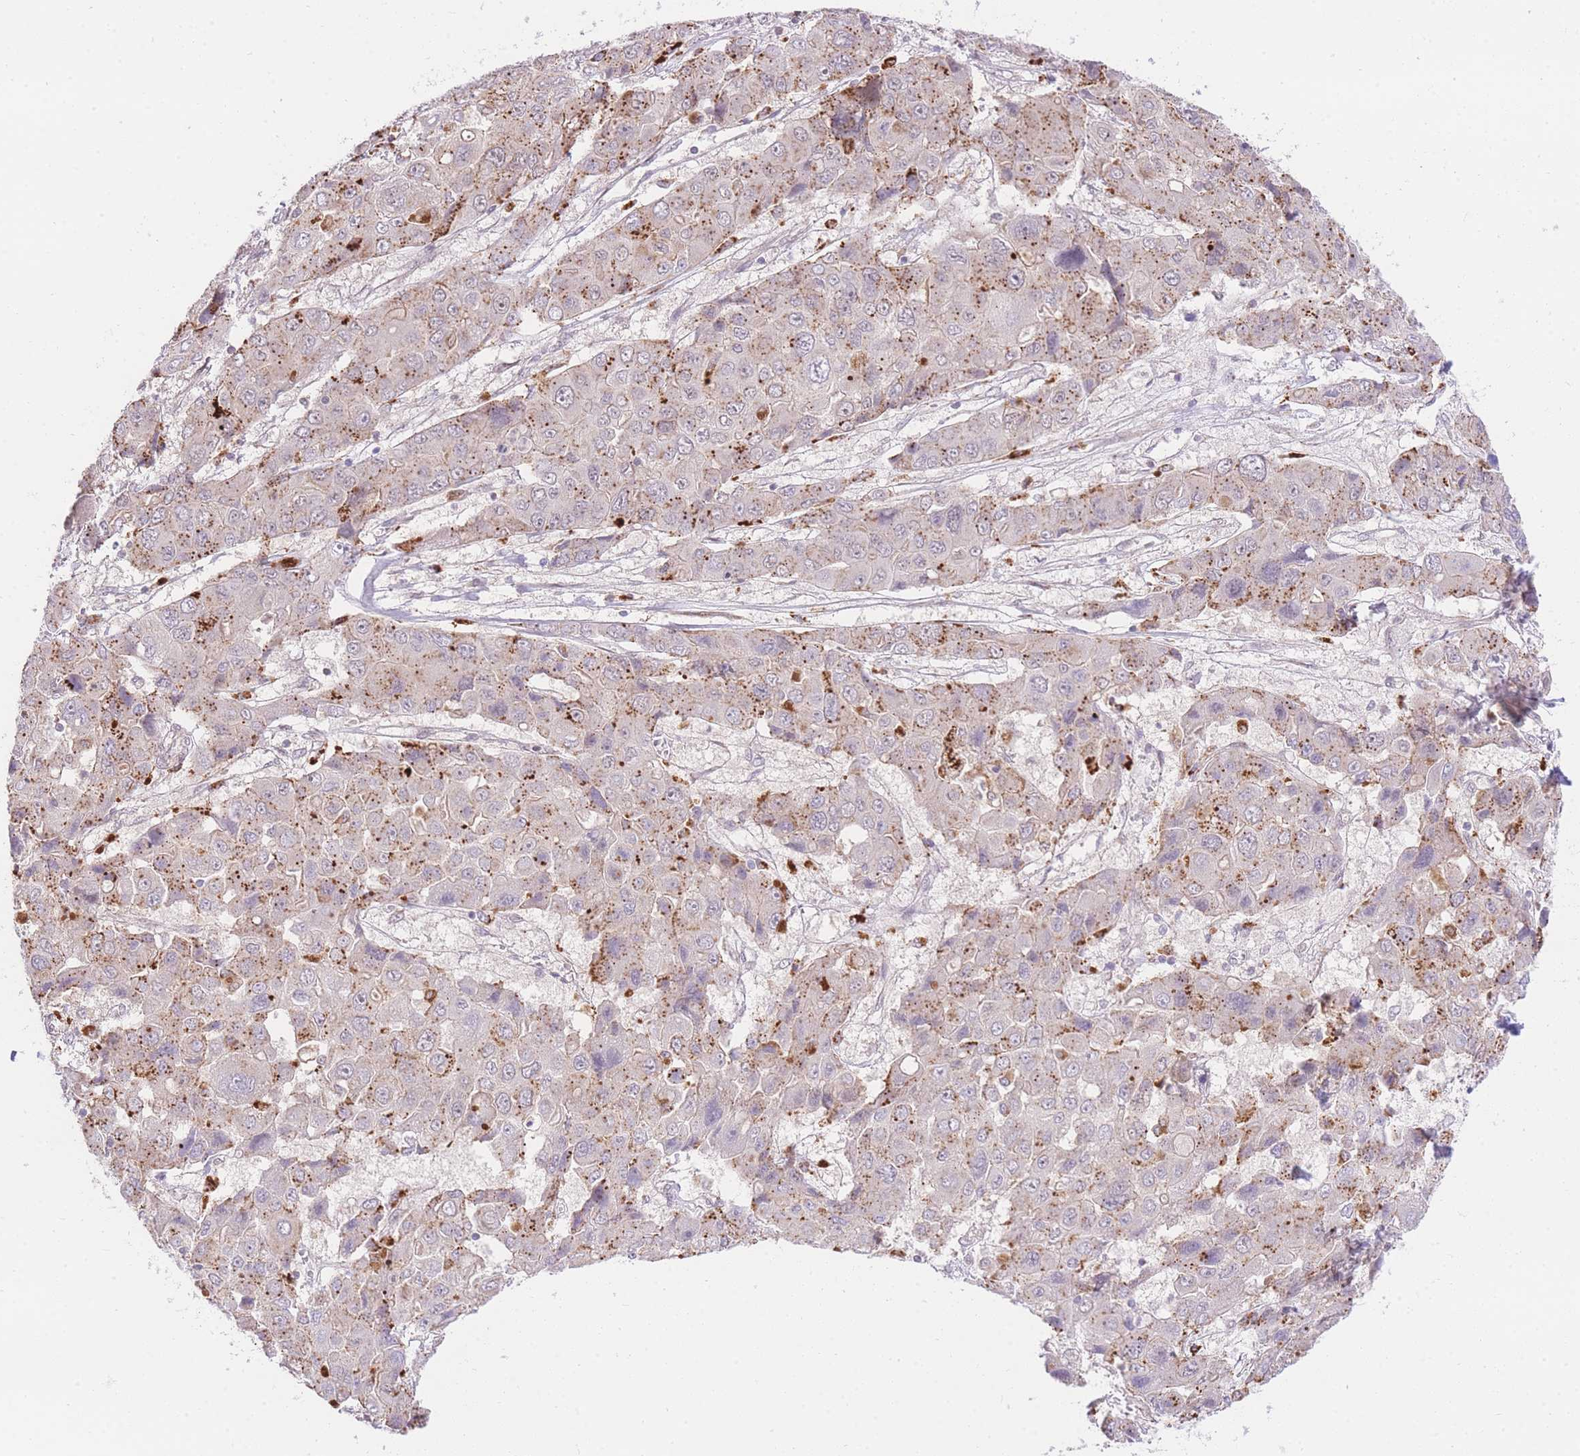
{"staining": {"intensity": "moderate", "quantity": "<25%", "location": "cytoplasmic/membranous"}, "tissue": "liver cancer", "cell_type": "Tumor cells", "image_type": "cancer", "snomed": [{"axis": "morphology", "description": "Cholangiocarcinoma"}, {"axis": "topography", "description": "Liver"}], "caption": "Immunohistochemistry image of liver cancer stained for a protein (brown), which shows low levels of moderate cytoplasmic/membranous positivity in approximately <25% of tumor cells.", "gene": "UBXN7", "patient": {"sex": "male", "age": 67}}